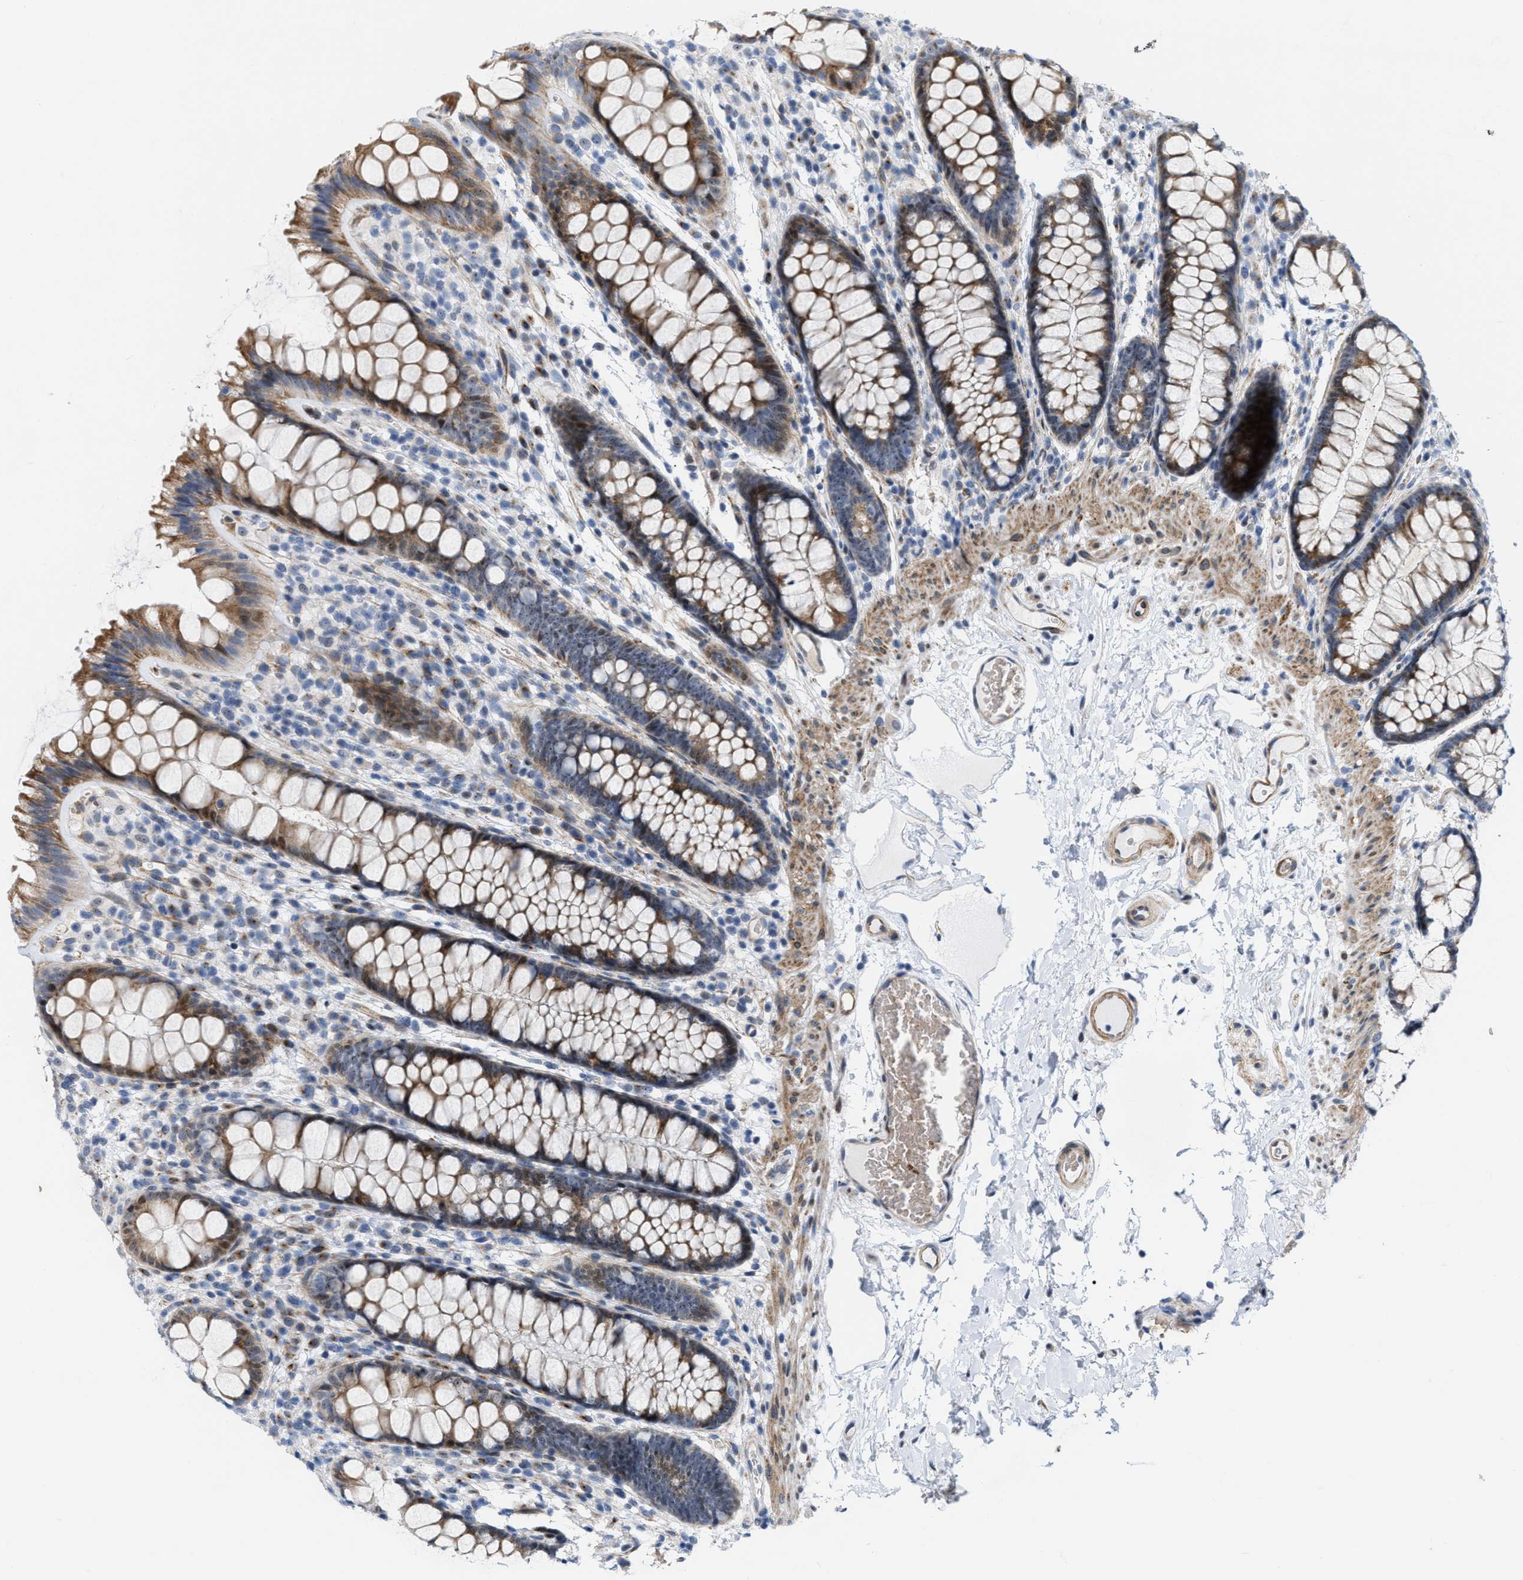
{"staining": {"intensity": "moderate", "quantity": ">75%", "location": "cytoplasmic/membranous"}, "tissue": "colon", "cell_type": "Endothelial cells", "image_type": "normal", "snomed": [{"axis": "morphology", "description": "Normal tissue, NOS"}, {"axis": "topography", "description": "Colon"}], "caption": "Immunohistochemical staining of benign colon exhibits >75% levels of moderate cytoplasmic/membranous protein positivity in approximately >75% of endothelial cells. (DAB IHC, brown staining for protein, blue staining for nuclei).", "gene": "POLR1F", "patient": {"sex": "female", "age": 56}}